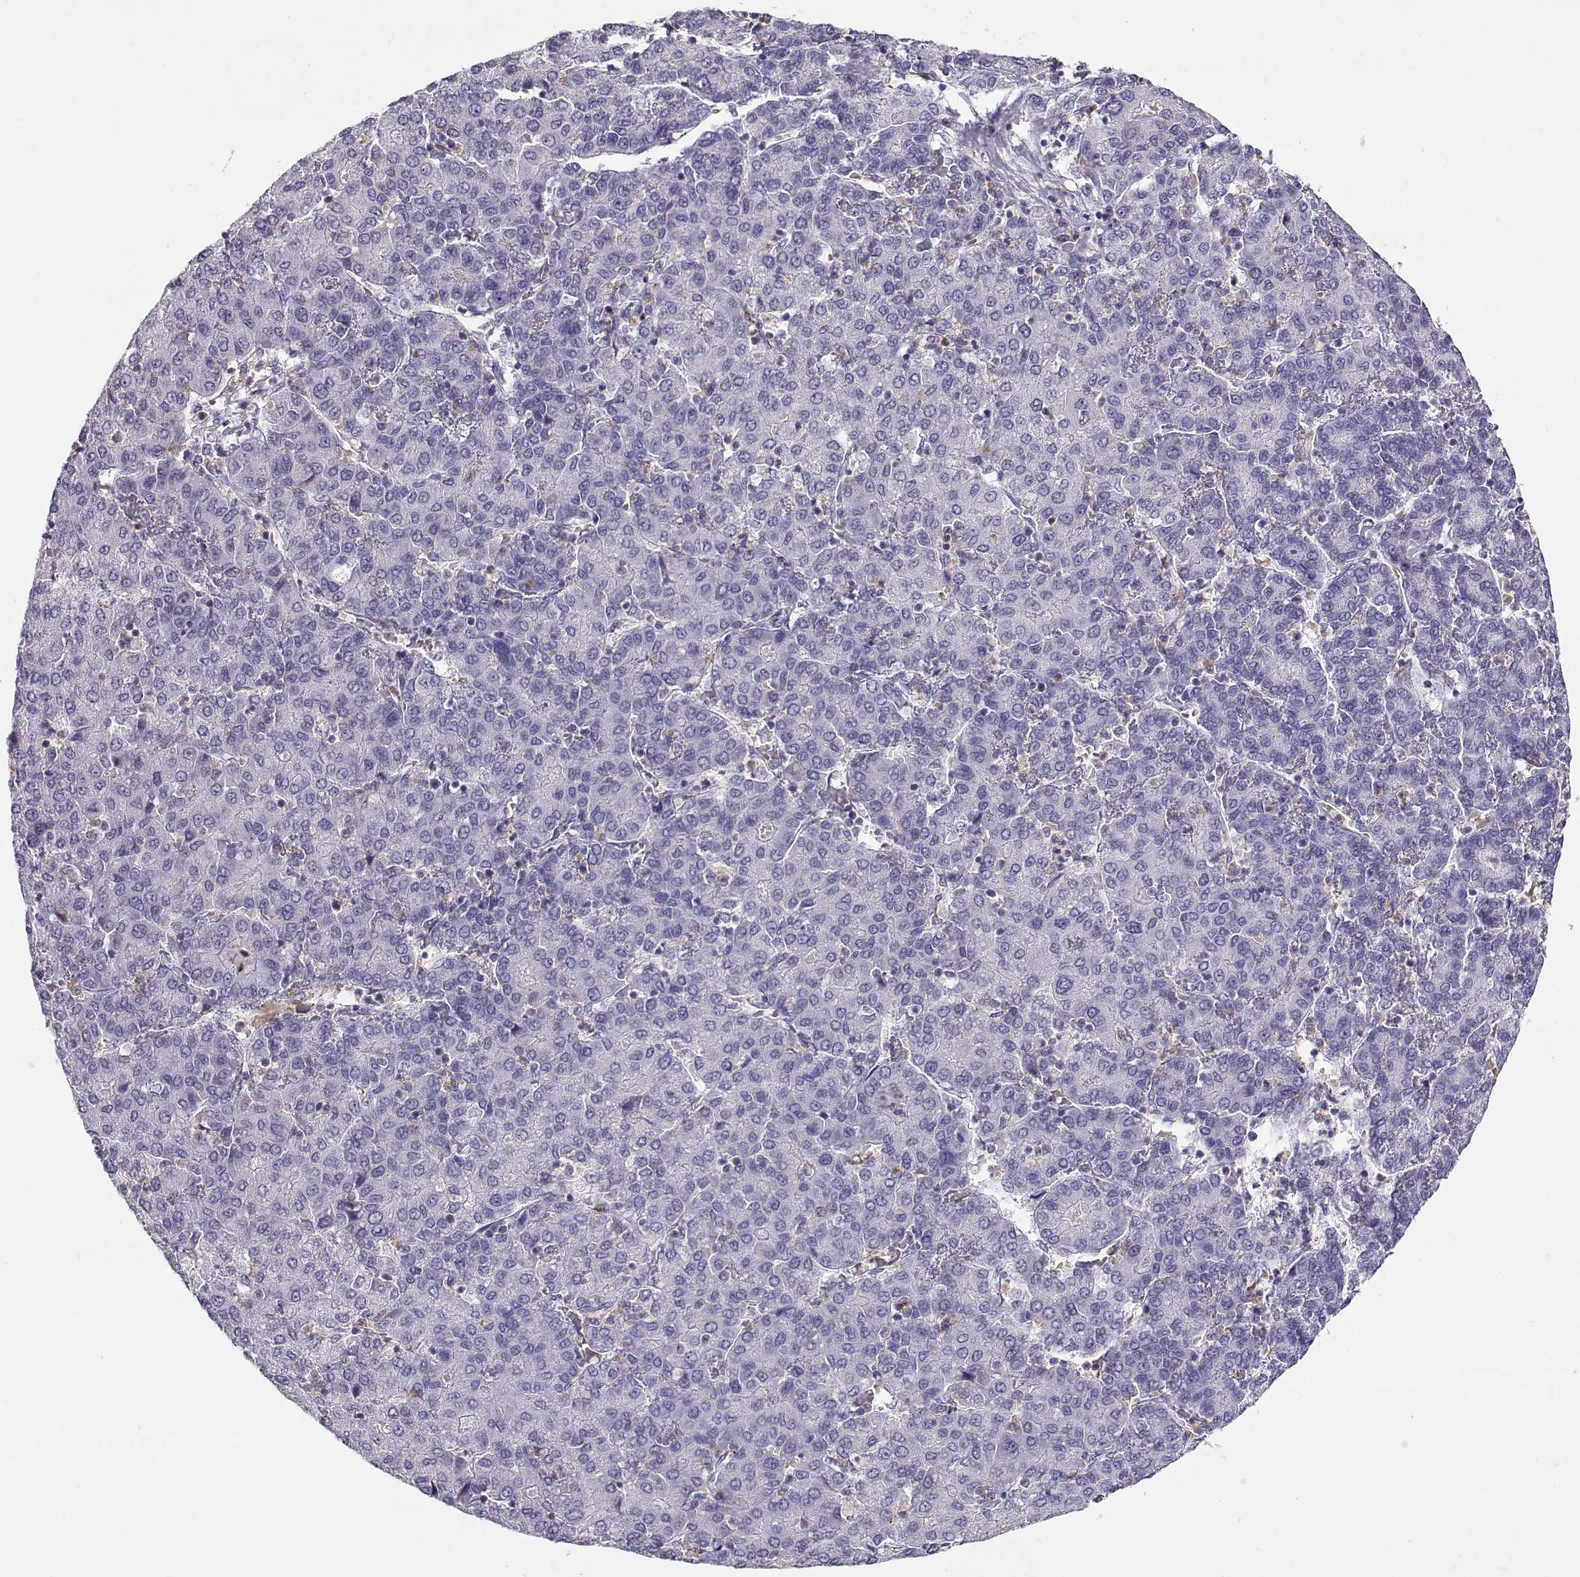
{"staining": {"intensity": "negative", "quantity": "none", "location": "none"}, "tissue": "liver cancer", "cell_type": "Tumor cells", "image_type": "cancer", "snomed": [{"axis": "morphology", "description": "Carcinoma, Hepatocellular, NOS"}, {"axis": "topography", "description": "Liver"}], "caption": "The photomicrograph demonstrates no significant staining in tumor cells of liver cancer.", "gene": "MYO1A", "patient": {"sex": "male", "age": 65}}